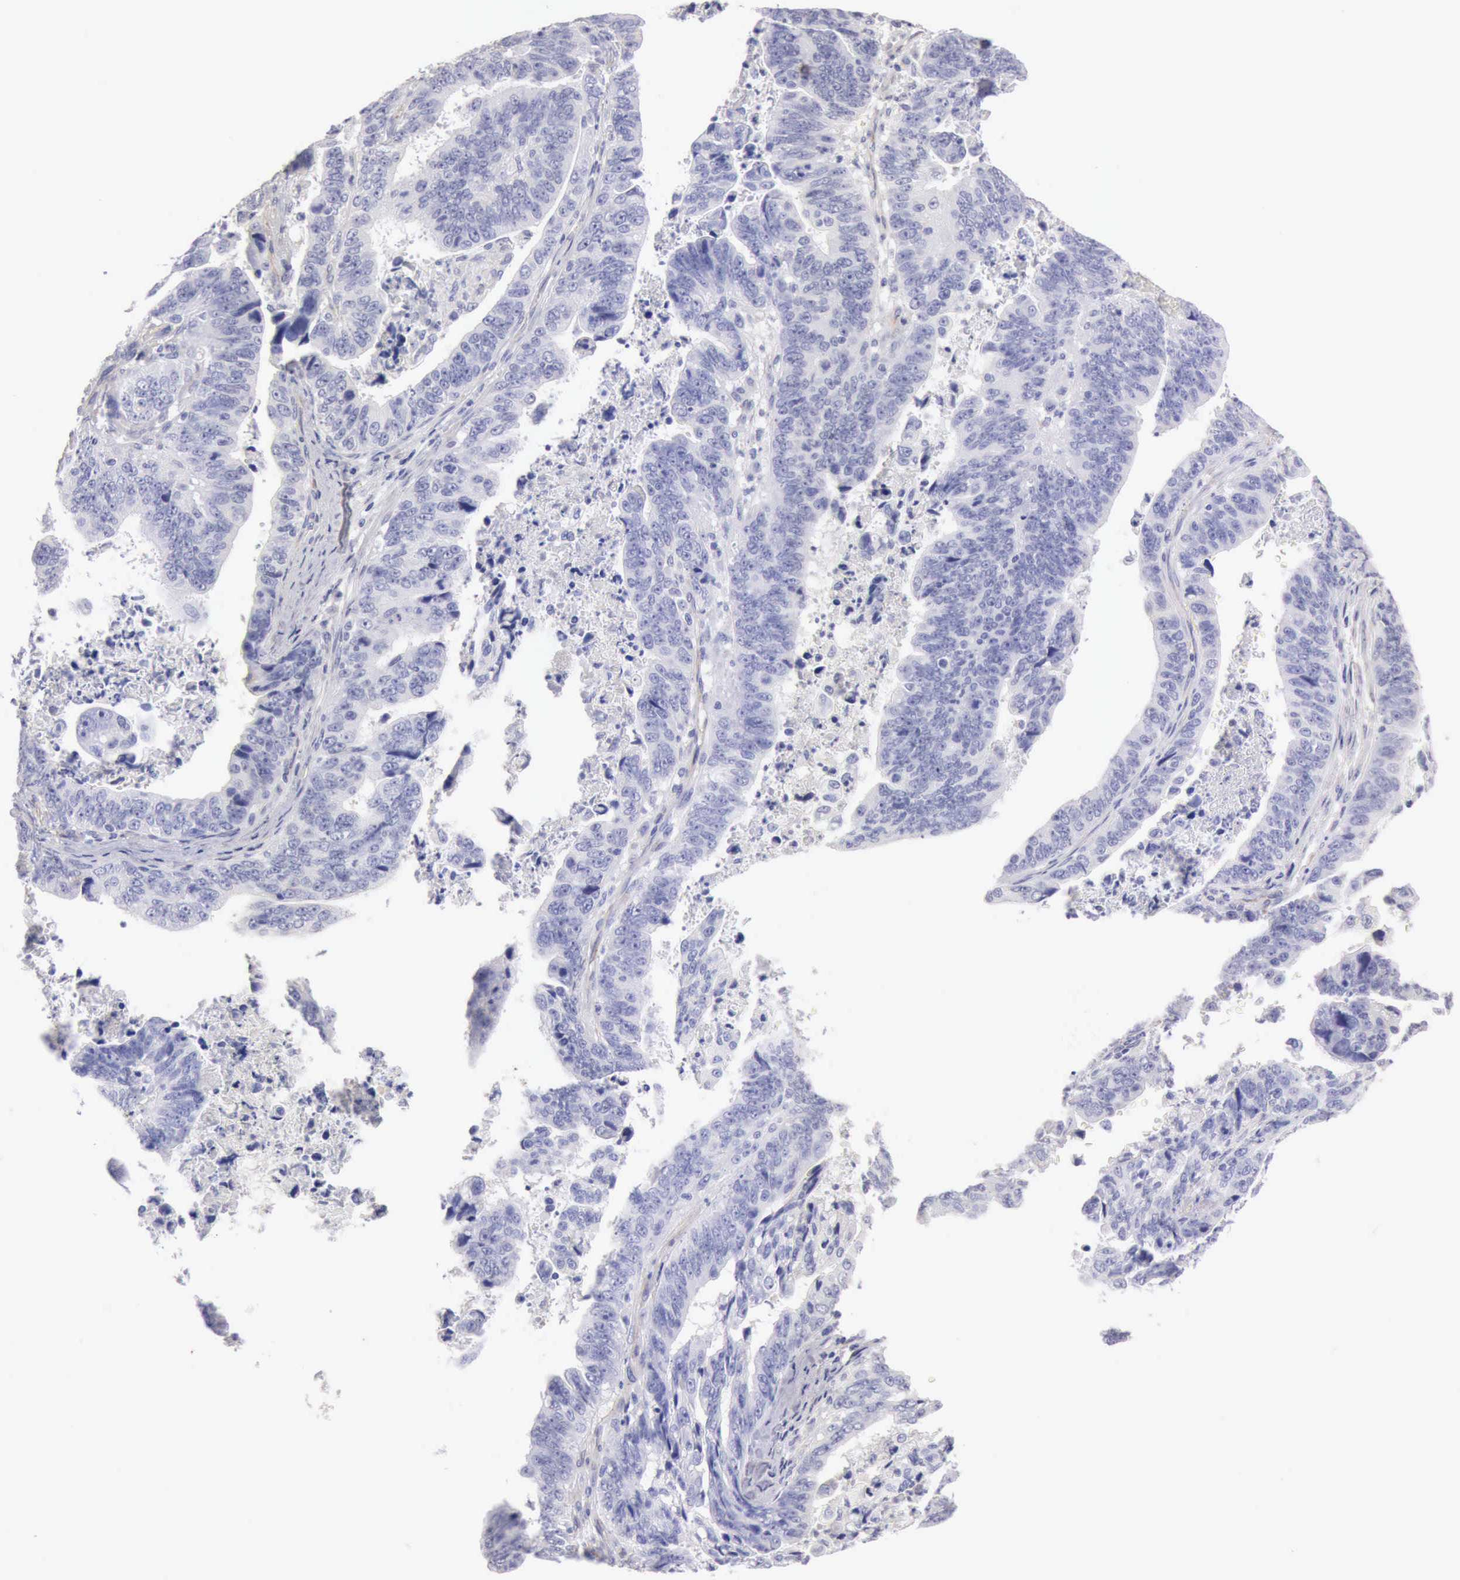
{"staining": {"intensity": "negative", "quantity": "none", "location": "none"}, "tissue": "stomach cancer", "cell_type": "Tumor cells", "image_type": "cancer", "snomed": [{"axis": "morphology", "description": "Adenocarcinoma, NOS"}, {"axis": "topography", "description": "Stomach, upper"}], "caption": "DAB (3,3'-diaminobenzidine) immunohistochemical staining of stomach cancer (adenocarcinoma) shows no significant positivity in tumor cells.", "gene": "APP", "patient": {"sex": "female", "age": 50}}